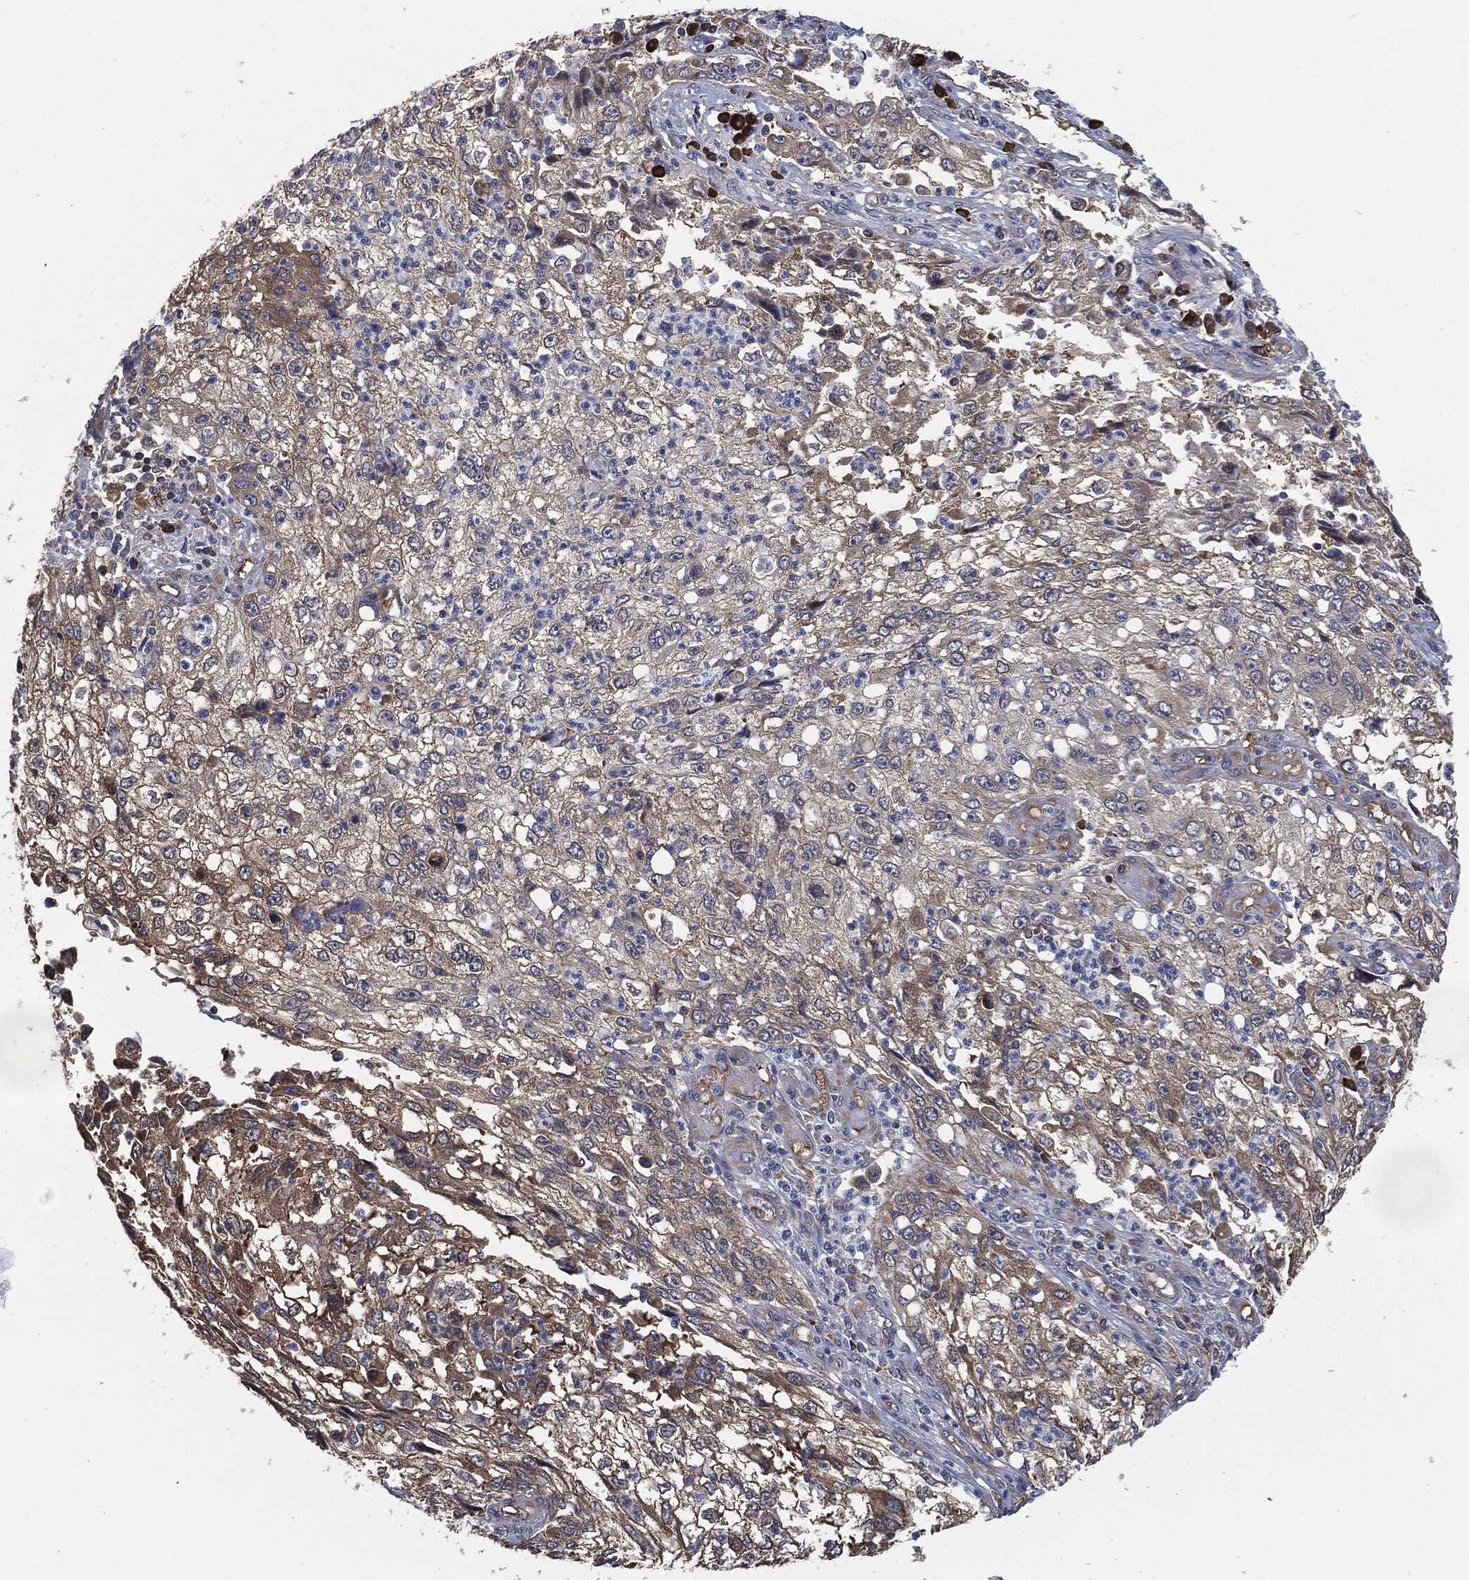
{"staining": {"intensity": "moderate", "quantity": "25%-75%", "location": "cytoplasmic/membranous"}, "tissue": "cervical cancer", "cell_type": "Tumor cells", "image_type": "cancer", "snomed": [{"axis": "morphology", "description": "Squamous cell carcinoma, NOS"}, {"axis": "topography", "description": "Cervix"}], "caption": "This is a micrograph of IHC staining of cervical cancer (squamous cell carcinoma), which shows moderate positivity in the cytoplasmic/membranous of tumor cells.", "gene": "PRDX4", "patient": {"sex": "female", "age": 36}}